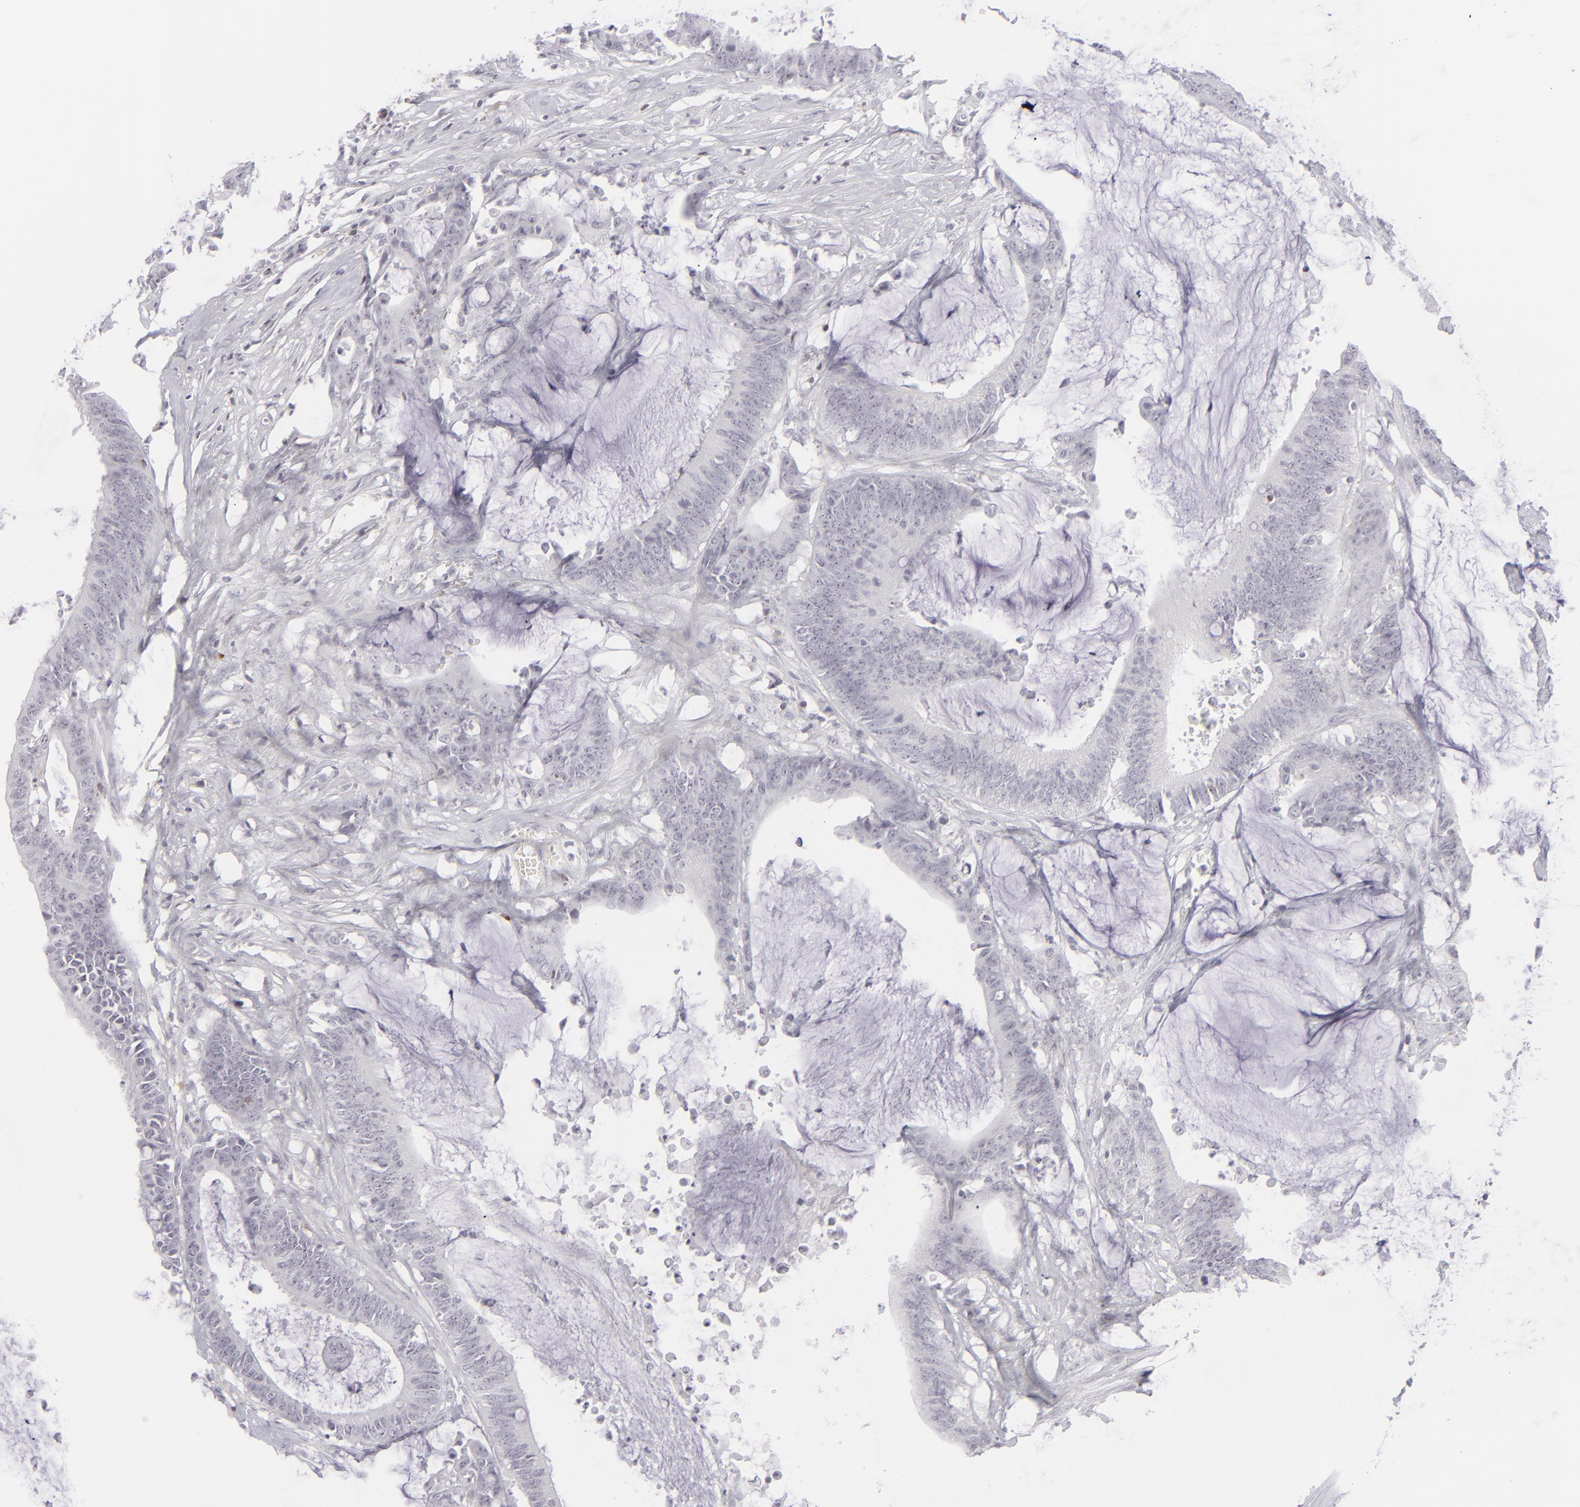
{"staining": {"intensity": "negative", "quantity": "none", "location": "none"}, "tissue": "colorectal cancer", "cell_type": "Tumor cells", "image_type": "cancer", "snomed": [{"axis": "morphology", "description": "Adenocarcinoma, NOS"}, {"axis": "topography", "description": "Rectum"}], "caption": "Colorectal cancer was stained to show a protein in brown. There is no significant expression in tumor cells.", "gene": "CD7", "patient": {"sex": "female", "age": 66}}